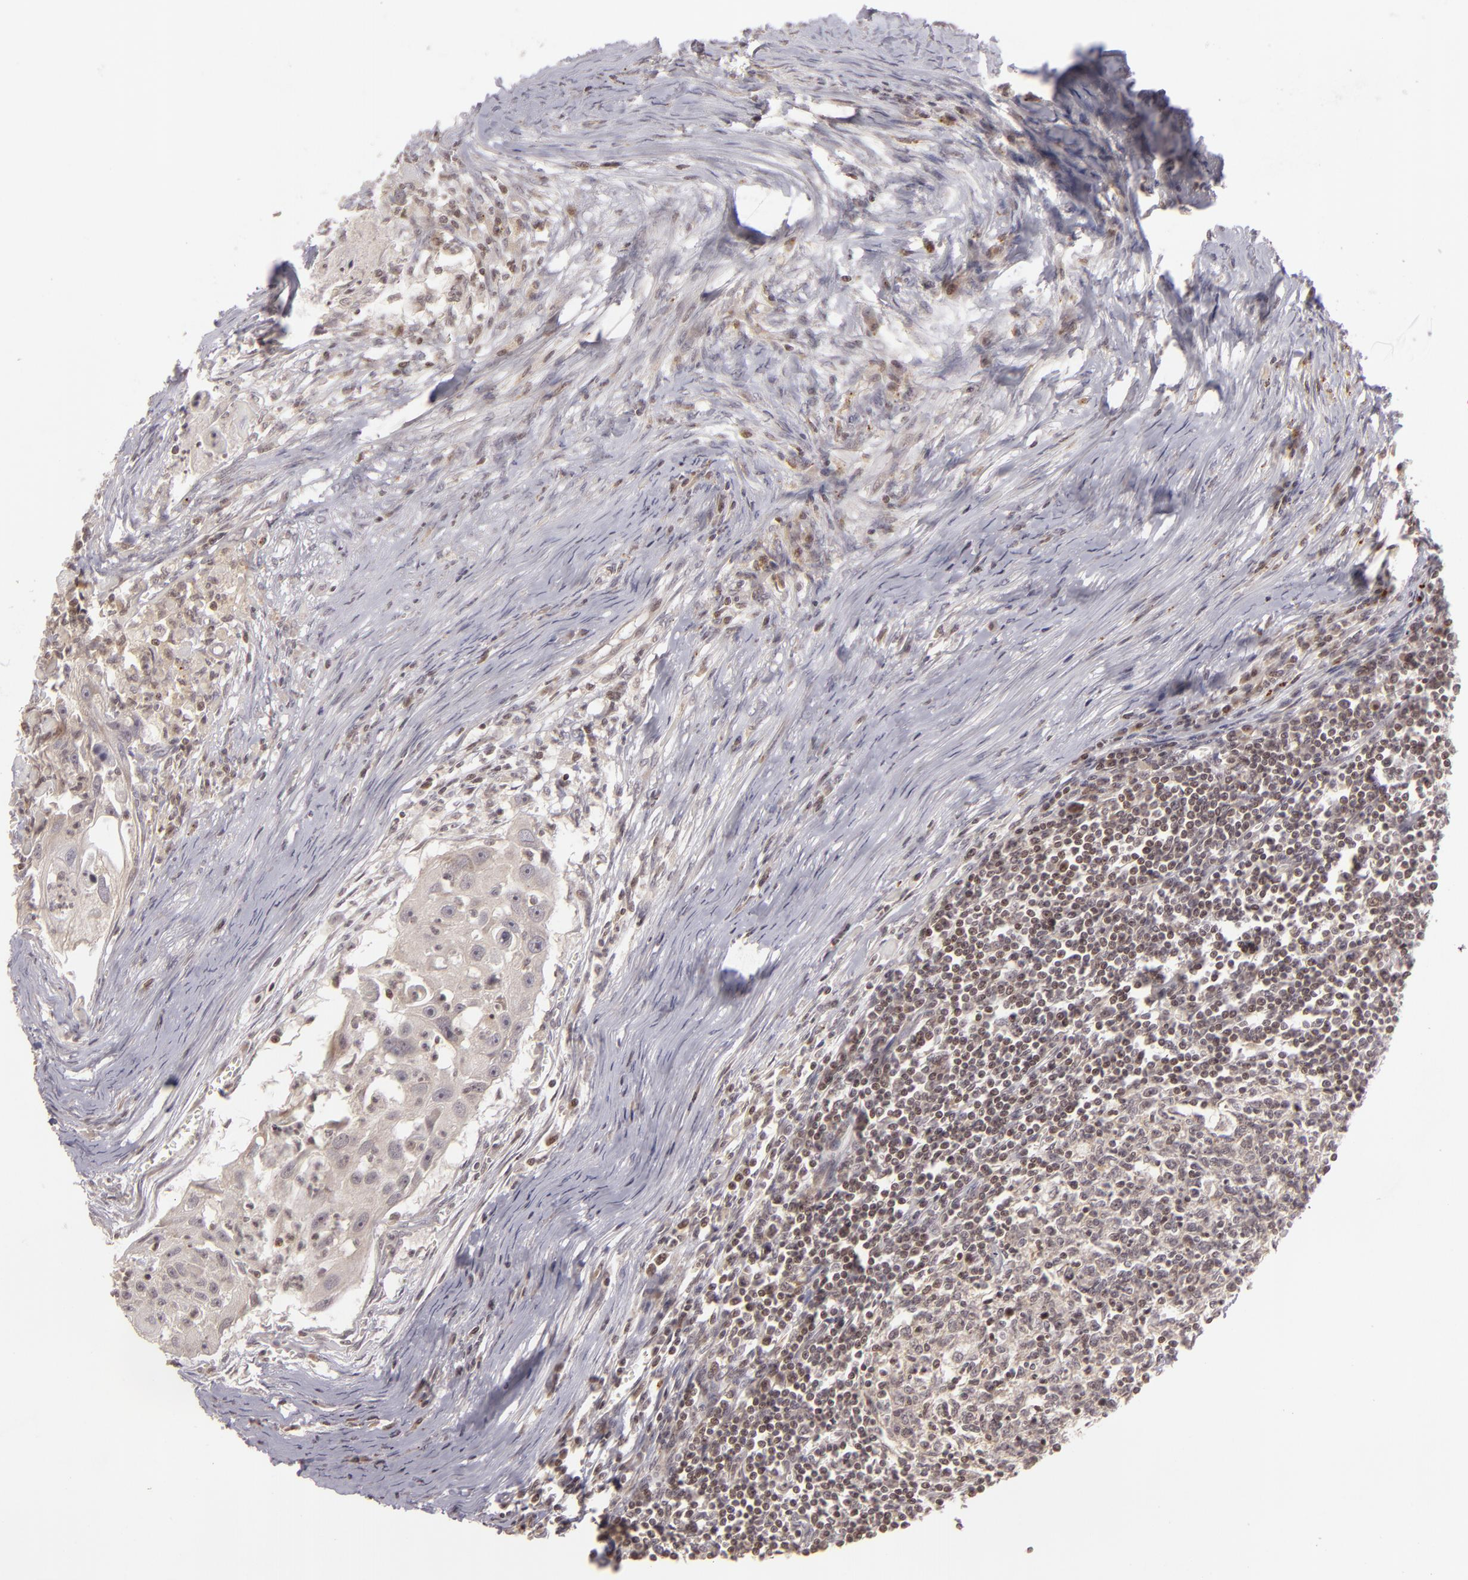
{"staining": {"intensity": "negative", "quantity": "none", "location": "none"}, "tissue": "head and neck cancer", "cell_type": "Tumor cells", "image_type": "cancer", "snomed": [{"axis": "morphology", "description": "Squamous cell carcinoma, NOS"}, {"axis": "topography", "description": "Head-Neck"}], "caption": "Human head and neck squamous cell carcinoma stained for a protein using immunohistochemistry reveals no staining in tumor cells.", "gene": "AKAP6", "patient": {"sex": "male", "age": 64}}